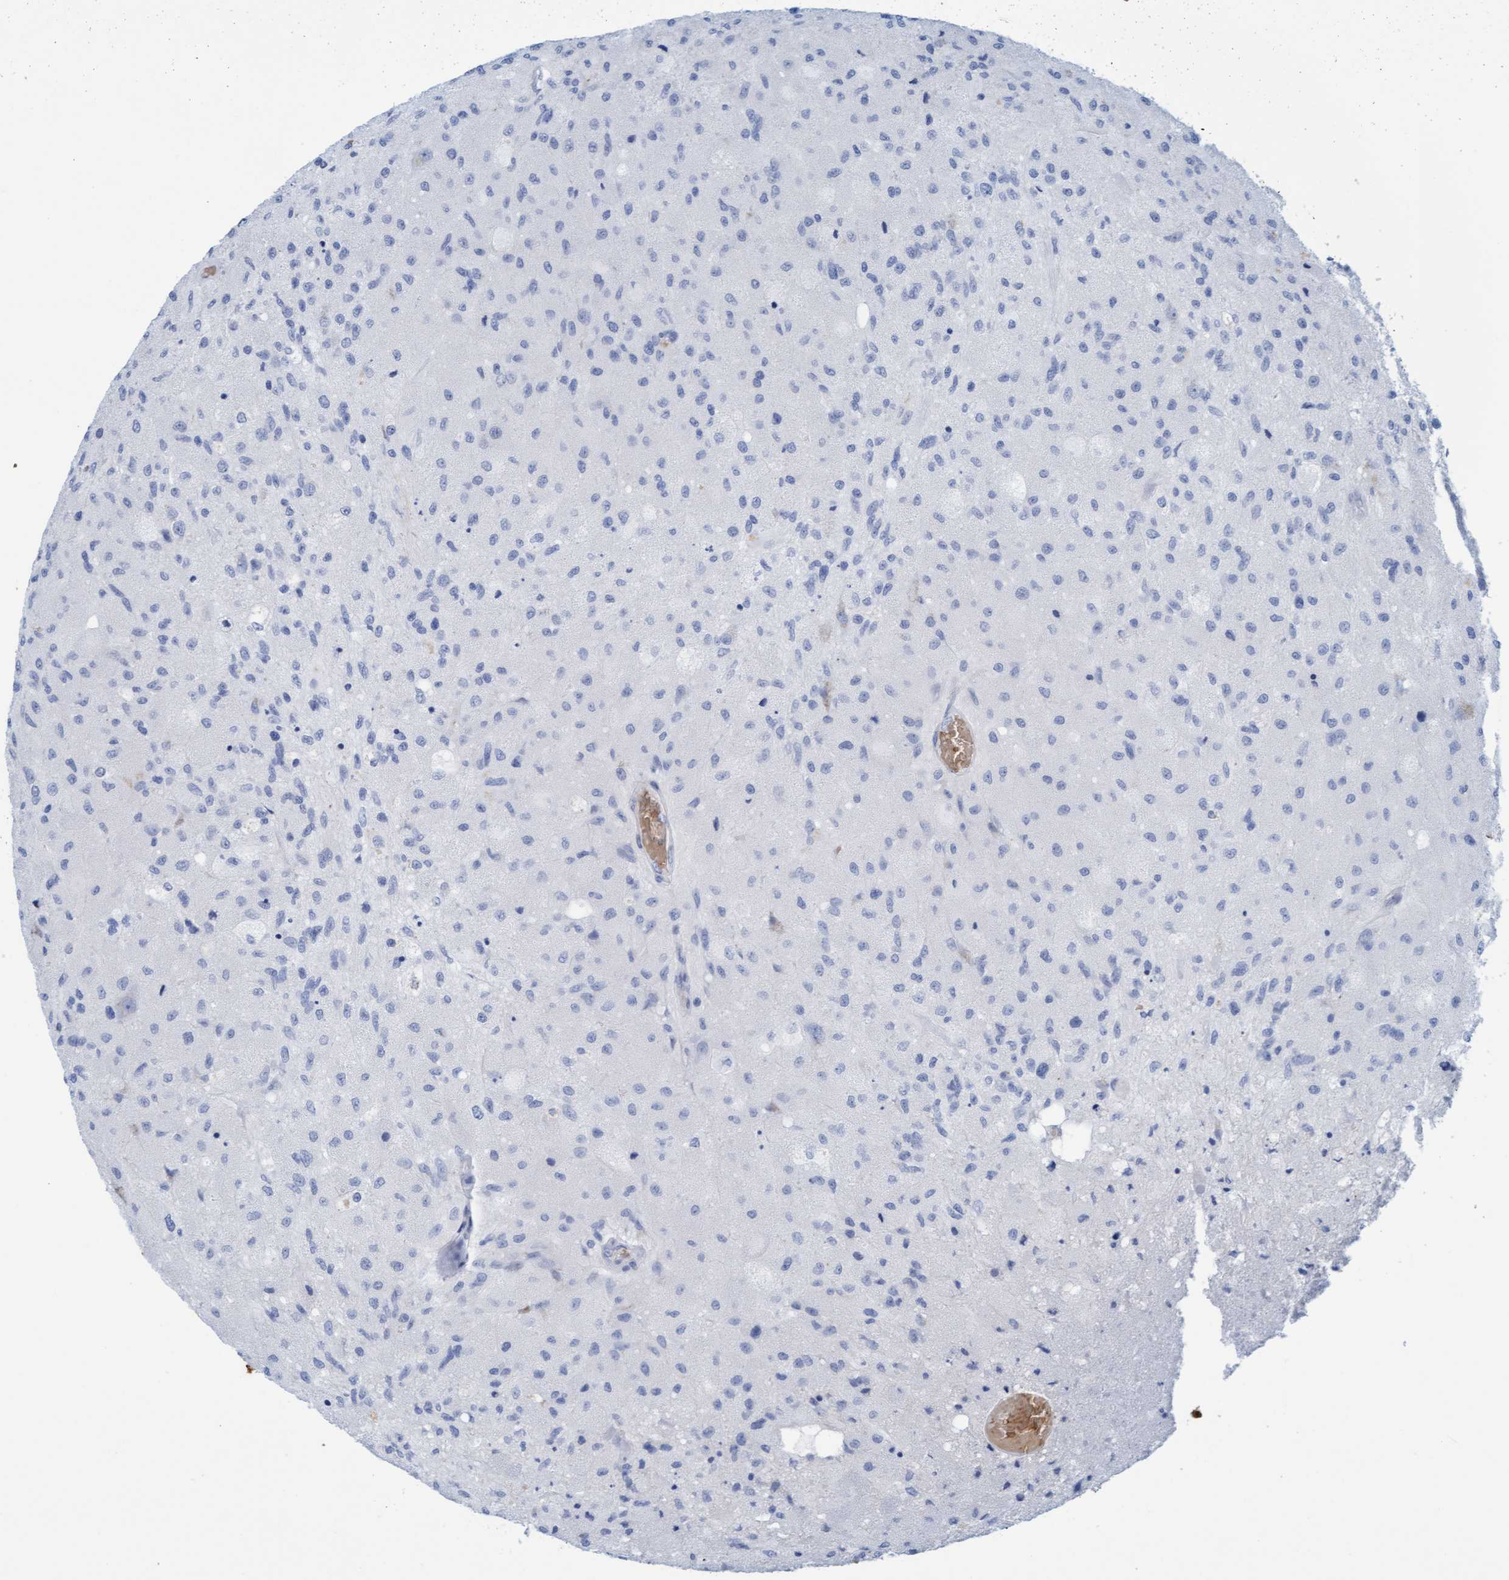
{"staining": {"intensity": "negative", "quantity": "none", "location": "none"}, "tissue": "glioma", "cell_type": "Tumor cells", "image_type": "cancer", "snomed": [{"axis": "morphology", "description": "Normal tissue, NOS"}, {"axis": "morphology", "description": "Glioma, malignant, High grade"}, {"axis": "topography", "description": "Cerebral cortex"}], "caption": "Immunohistochemical staining of glioma shows no significant staining in tumor cells.", "gene": "P2RX5", "patient": {"sex": "male", "age": 77}}